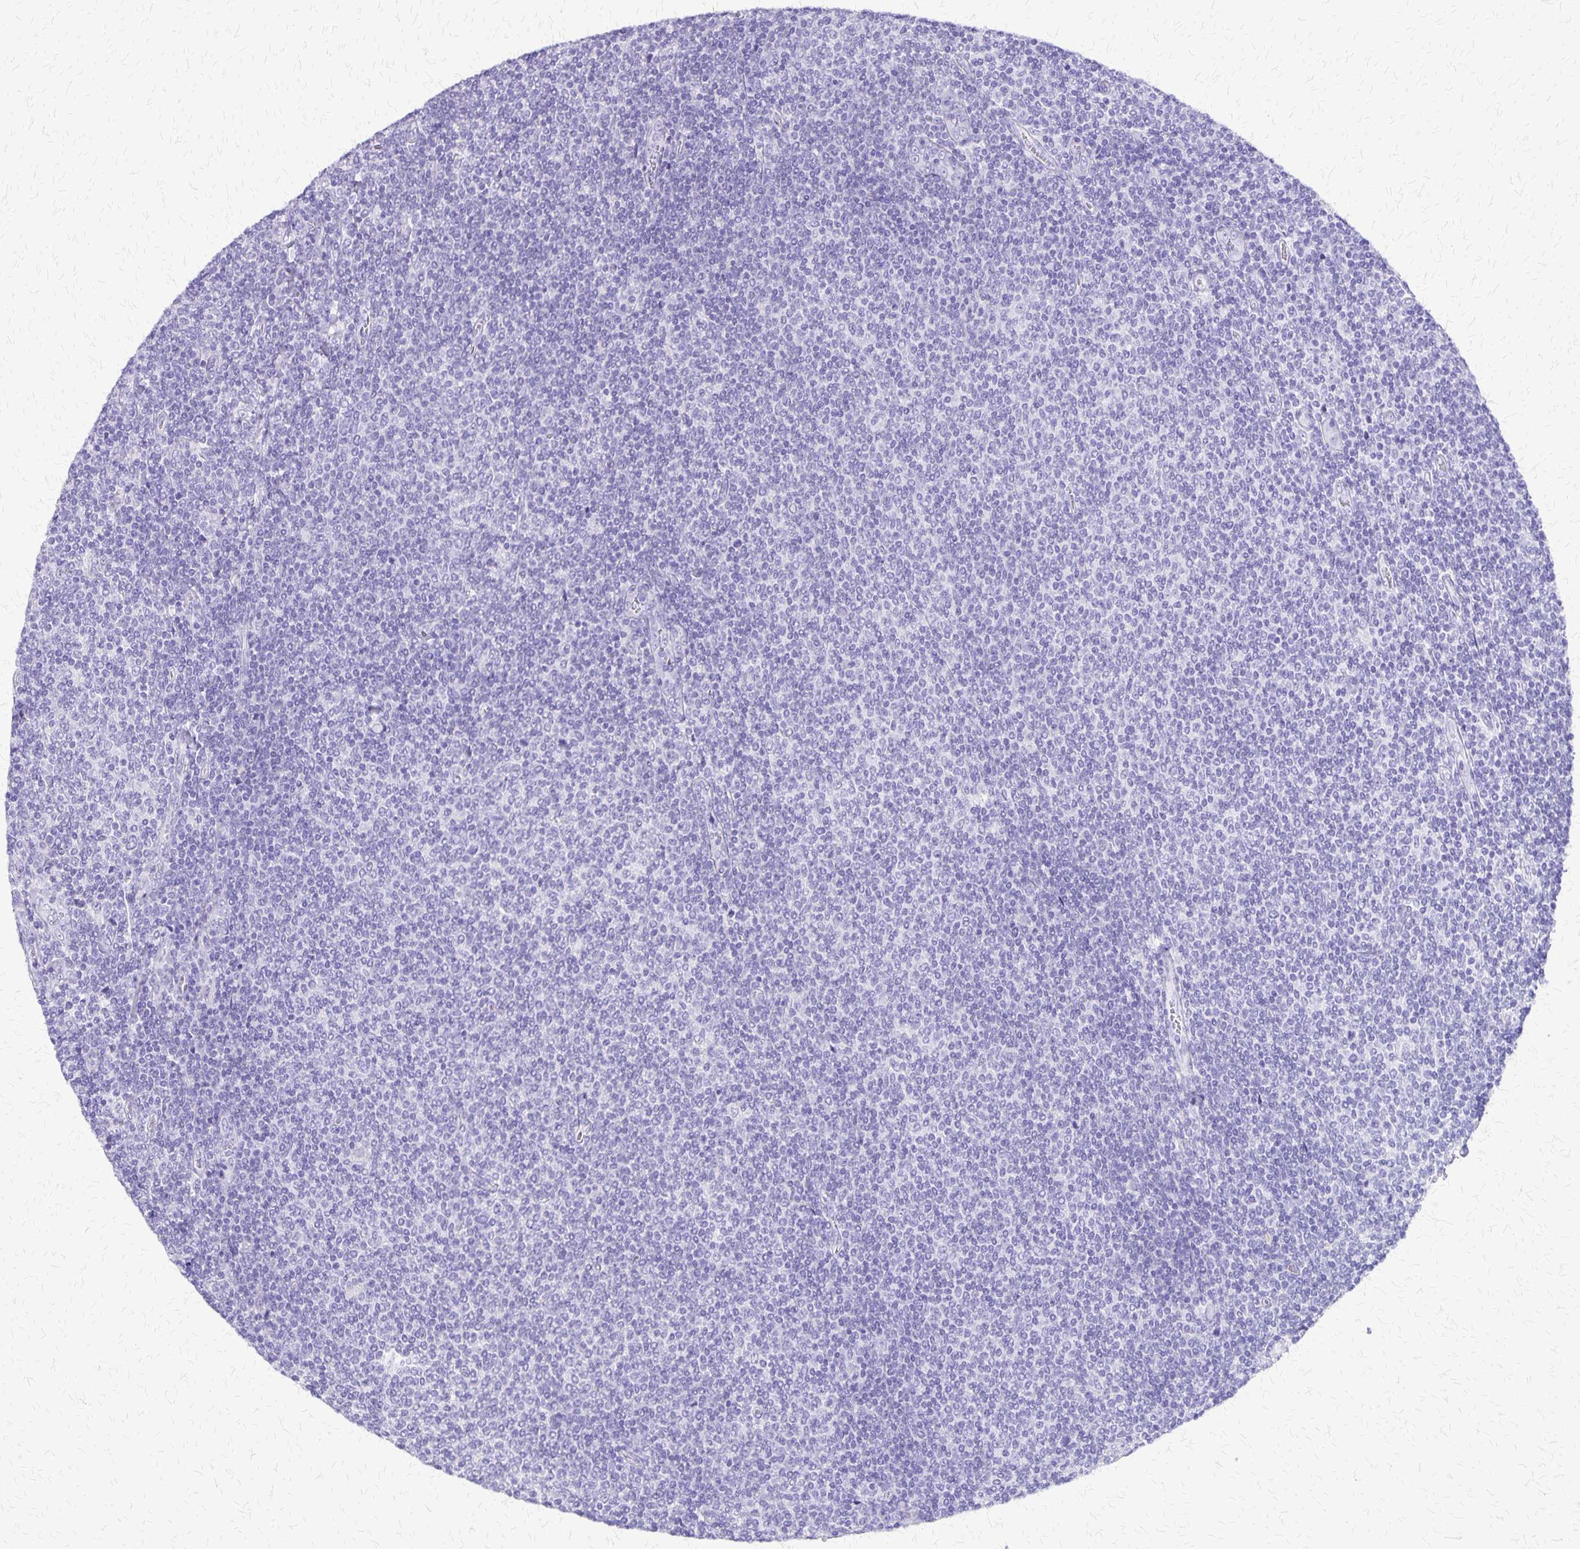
{"staining": {"intensity": "negative", "quantity": "none", "location": "none"}, "tissue": "lymphoma", "cell_type": "Tumor cells", "image_type": "cancer", "snomed": [{"axis": "morphology", "description": "Malignant lymphoma, non-Hodgkin's type, Low grade"}, {"axis": "topography", "description": "Lymph node"}], "caption": "Tumor cells are negative for protein expression in human malignant lymphoma, non-Hodgkin's type (low-grade). Brightfield microscopy of IHC stained with DAB (3,3'-diaminobenzidine) (brown) and hematoxylin (blue), captured at high magnification.", "gene": "SLC13A2", "patient": {"sex": "male", "age": 52}}